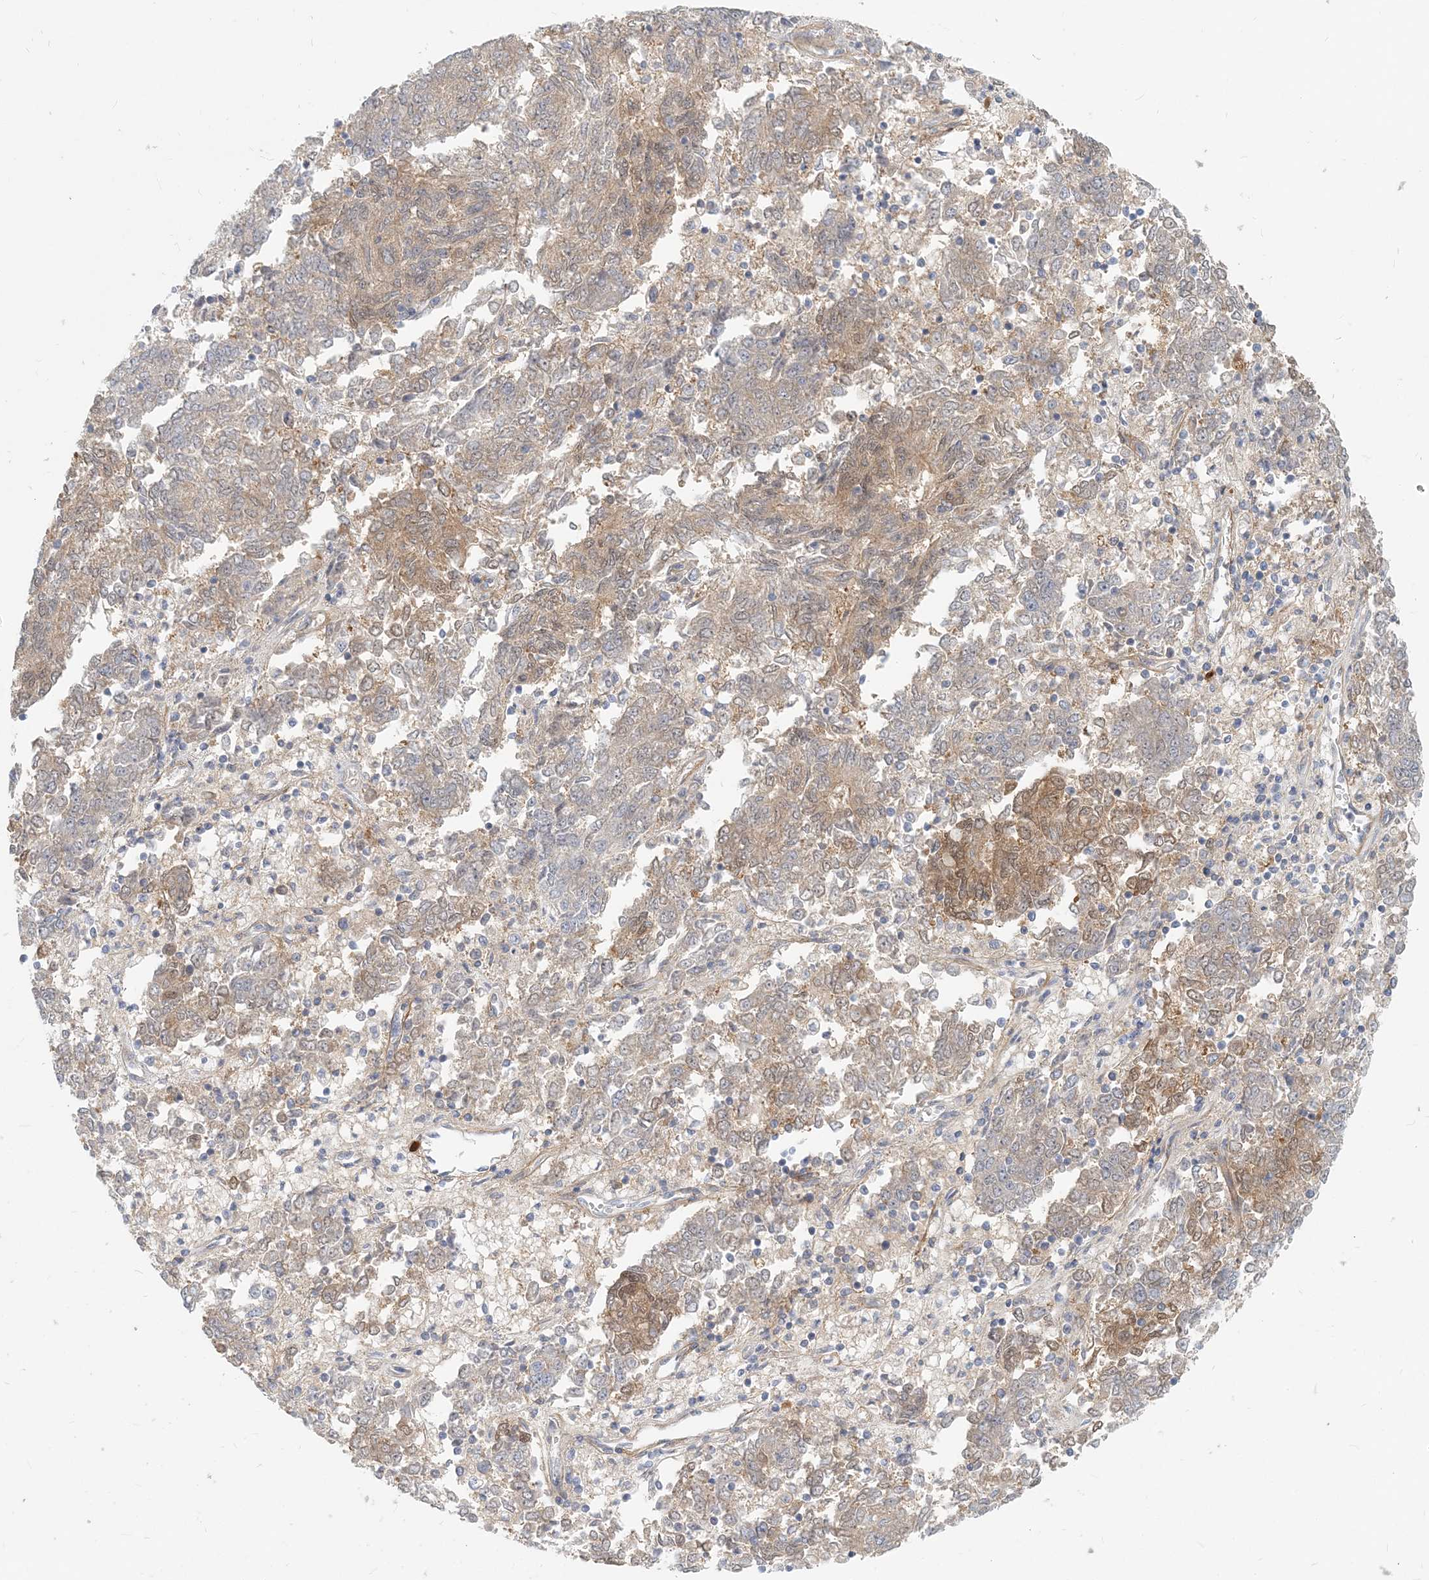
{"staining": {"intensity": "weak", "quantity": "<25%", "location": "cytoplasmic/membranous"}, "tissue": "endometrial cancer", "cell_type": "Tumor cells", "image_type": "cancer", "snomed": [{"axis": "morphology", "description": "Adenocarcinoma, NOS"}, {"axis": "topography", "description": "Endometrium"}], "caption": "Tumor cells show no significant protein positivity in adenocarcinoma (endometrial). Nuclei are stained in blue.", "gene": "GMPPA", "patient": {"sex": "female", "age": 80}}